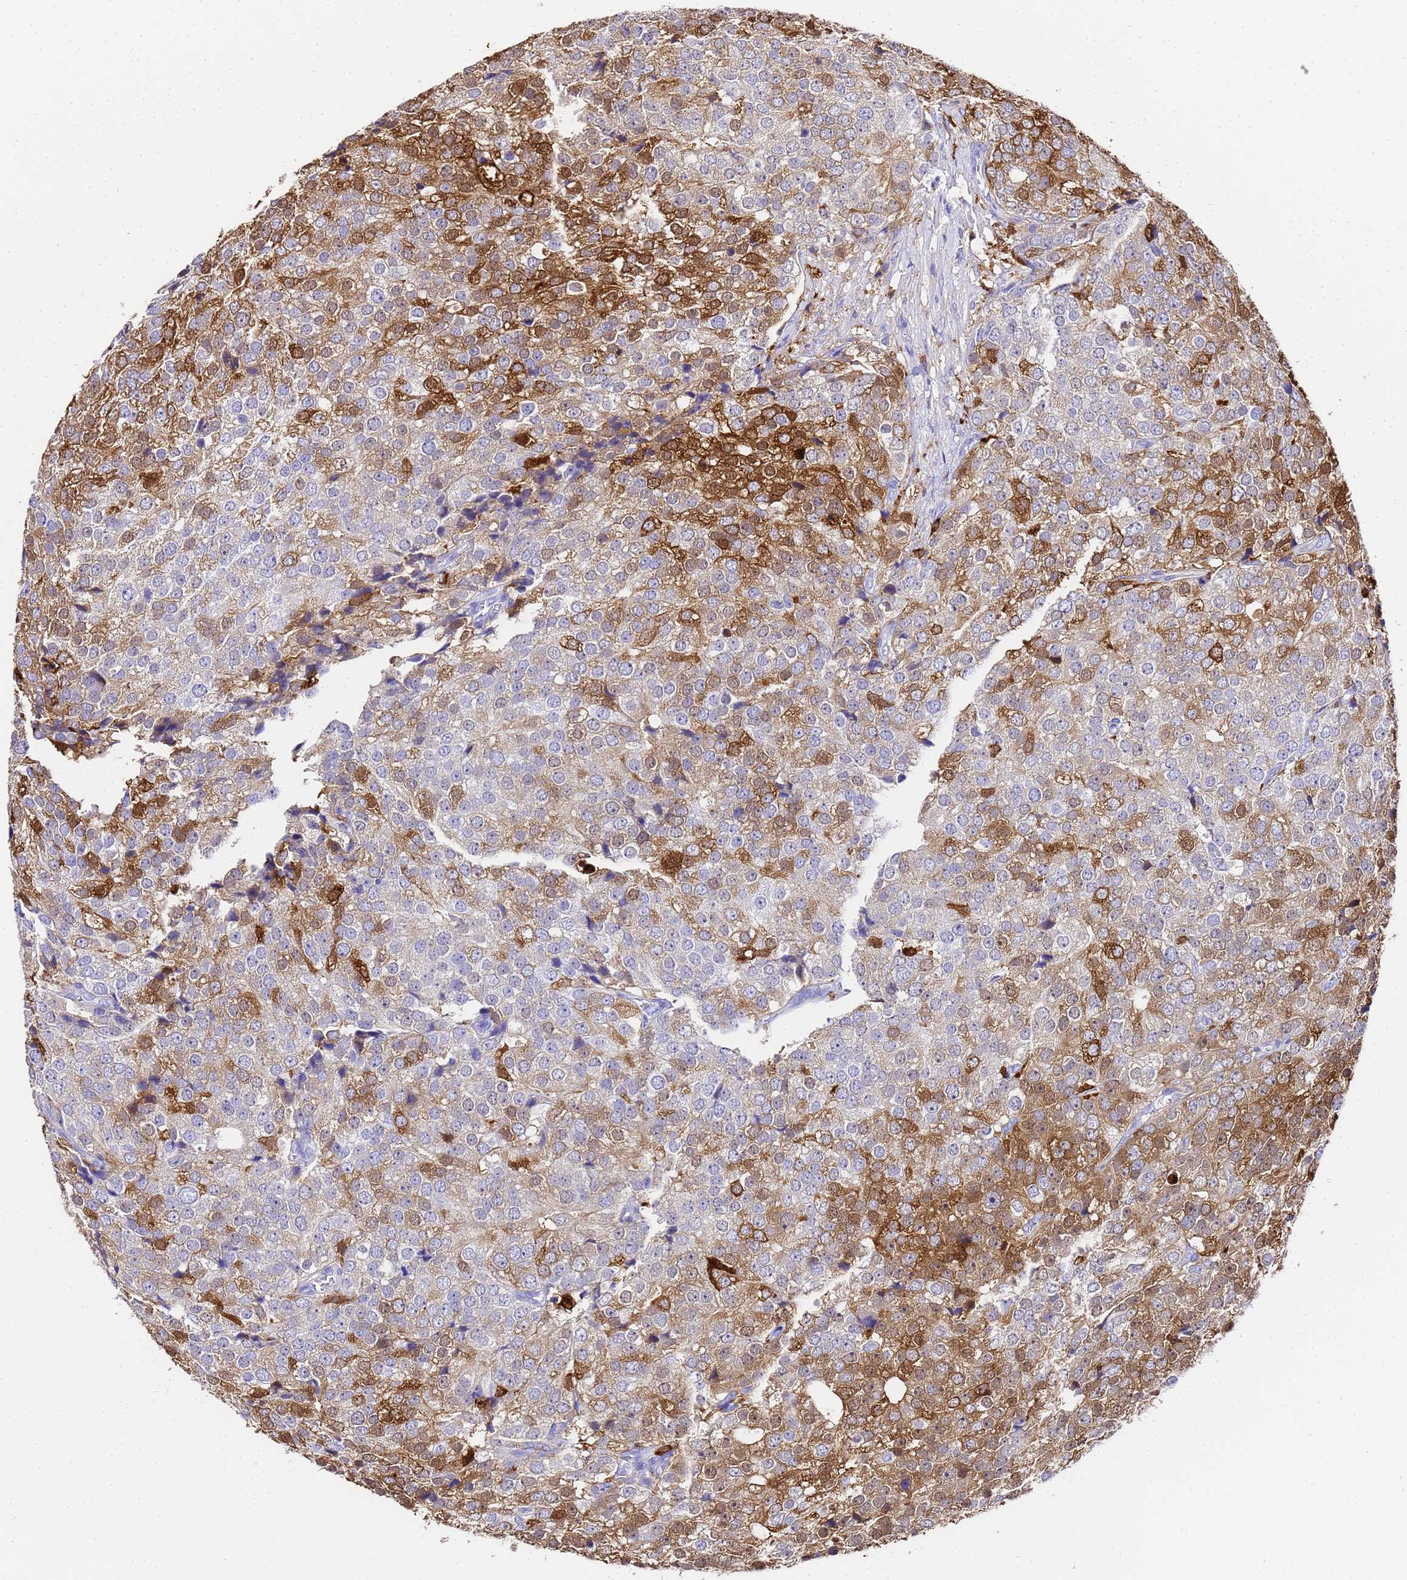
{"staining": {"intensity": "moderate", "quantity": "25%-75%", "location": "cytoplasmic/membranous"}, "tissue": "prostate cancer", "cell_type": "Tumor cells", "image_type": "cancer", "snomed": [{"axis": "morphology", "description": "Adenocarcinoma, High grade"}, {"axis": "topography", "description": "Prostate"}], "caption": "Moderate cytoplasmic/membranous staining is present in about 25%-75% of tumor cells in prostate cancer (adenocarcinoma (high-grade)). The staining was performed using DAB (3,3'-diaminobenzidine), with brown indicating positive protein expression. Nuclei are stained blue with hematoxylin.", "gene": "FTL", "patient": {"sex": "male", "age": 49}}